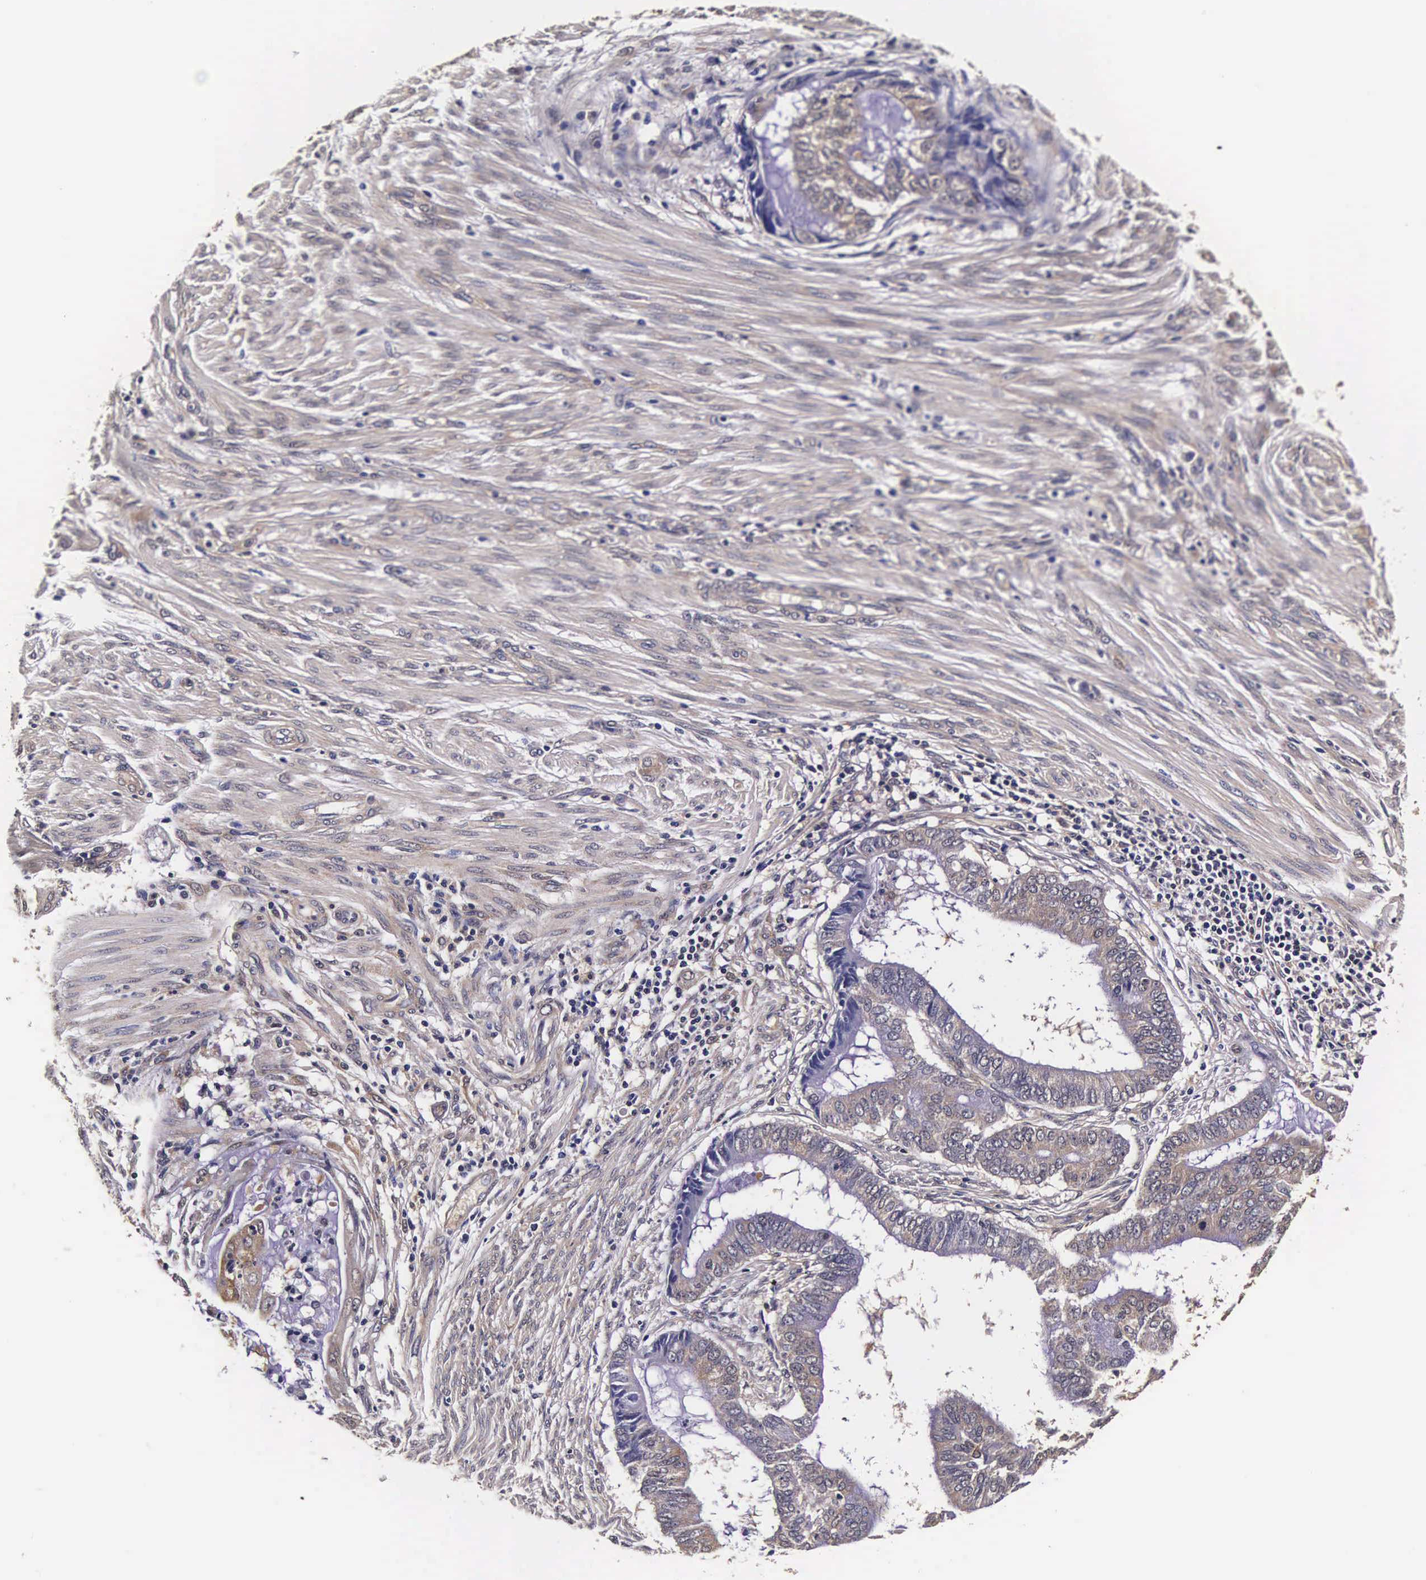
{"staining": {"intensity": "moderate", "quantity": "25%-75%", "location": "cytoplasmic/membranous,nuclear"}, "tissue": "endometrial cancer", "cell_type": "Tumor cells", "image_type": "cancer", "snomed": [{"axis": "morphology", "description": "Adenocarcinoma, NOS"}, {"axis": "topography", "description": "Endometrium"}], "caption": "IHC (DAB) staining of endometrial cancer displays moderate cytoplasmic/membranous and nuclear protein staining in approximately 25%-75% of tumor cells. The protein of interest is stained brown, and the nuclei are stained in blue (DAB IHC with brightfield microscopy, high magnification).", "gene": "TECPR2", "patient": {"sex": "female", "age": 63}}